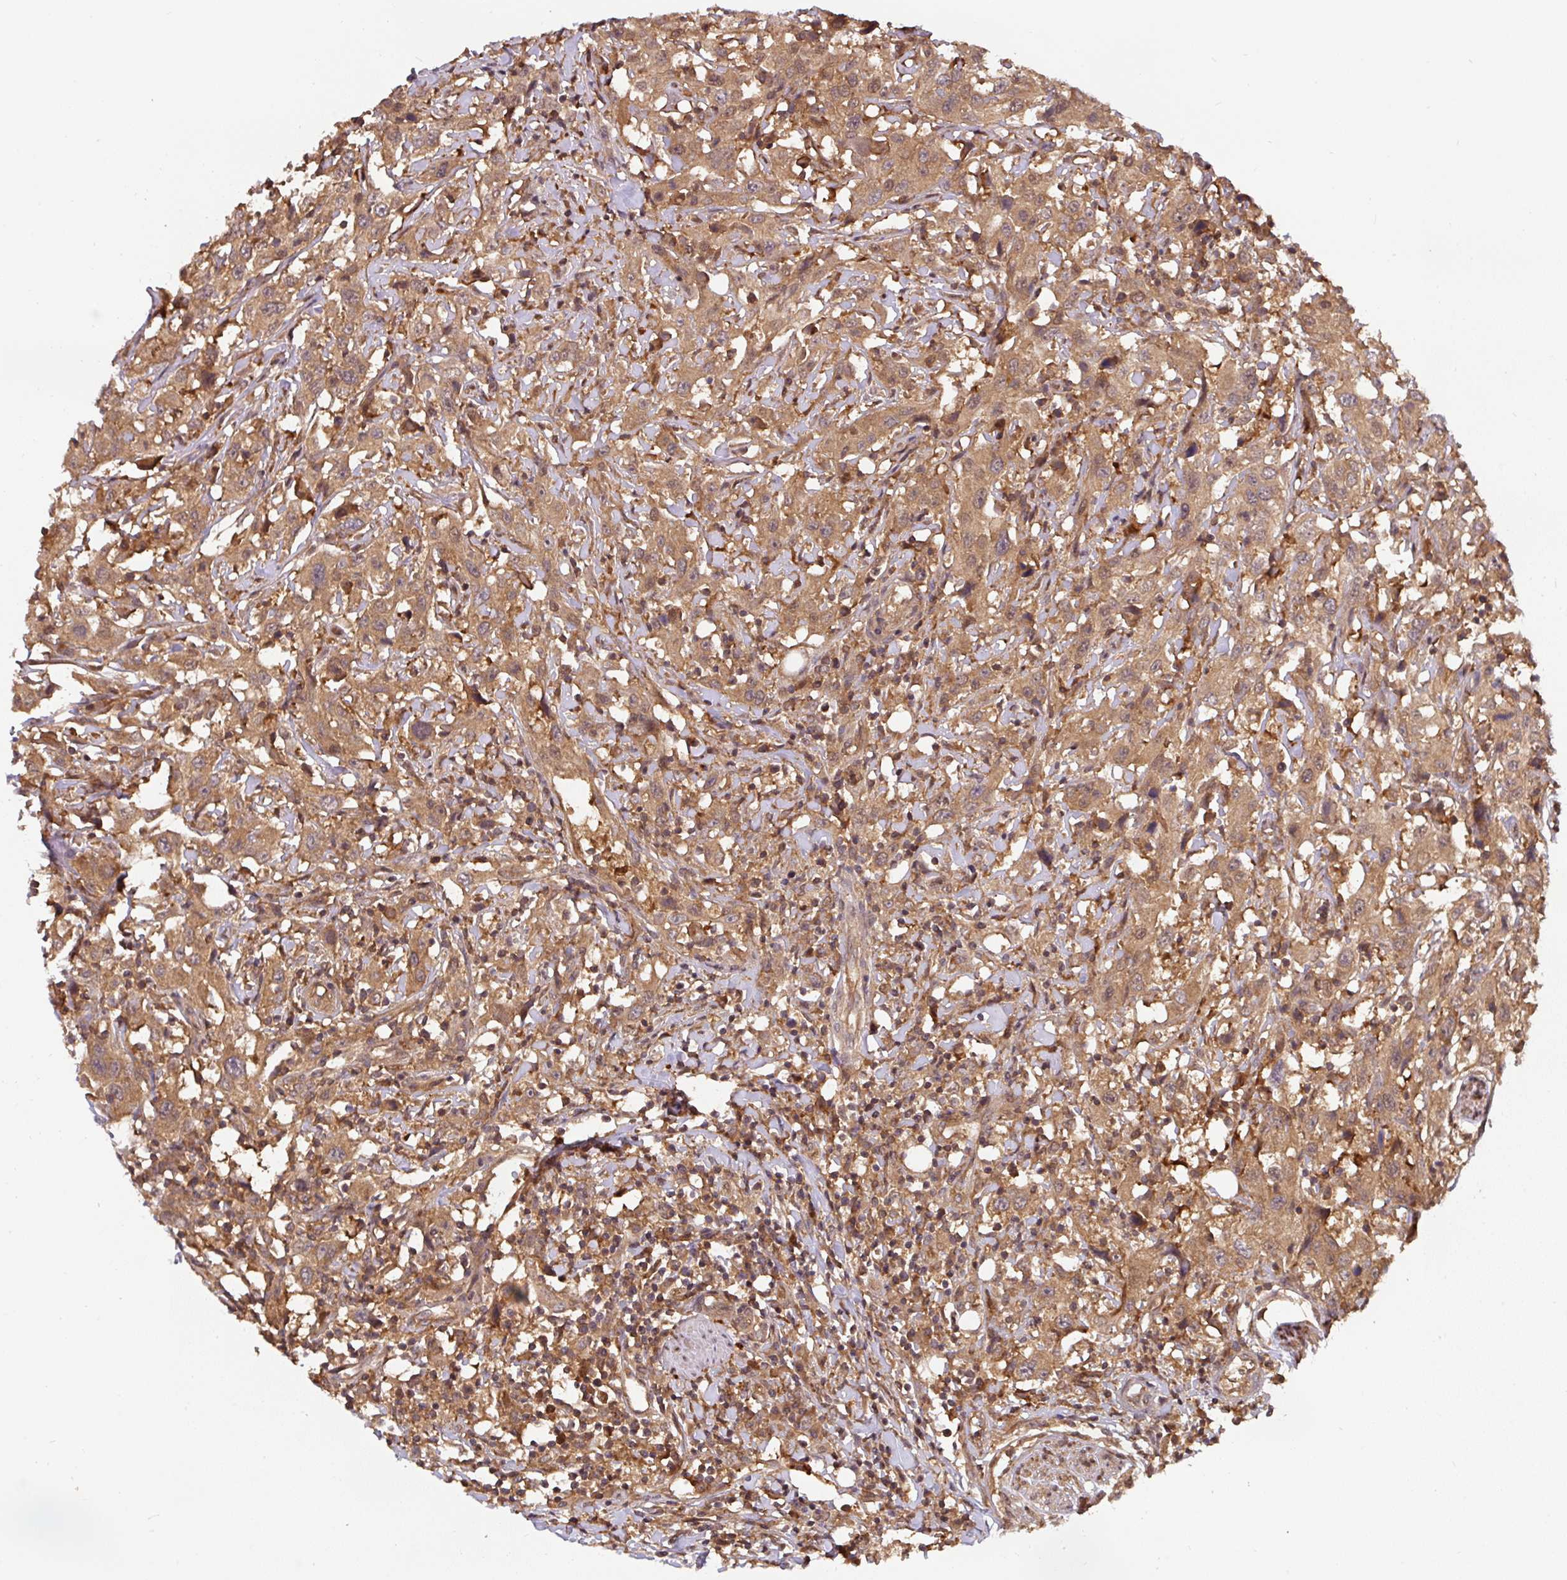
{"staining": {"intensity": "moderate", "quantity": ">75%", "location": "cytoplasmic/membranous"}, "tissue": "urothelial cancer", "cell_type": "Tumor cells", "image_type": "cancer", "snomed": [{"axis": "morphology", "description": "Urothelial carcinoma, High grade"}, {"axis": "topography", "description": "Urinary bladder"}], "caption": "Immunohistochemical staining of human urothelial carcinoma (high-grade) demonstrates moderate cytoplasmic/membranous protein staining in about >75% of tumor cells.", "gene": "ST13", "patient": {"sex": "male", "age": 61}}